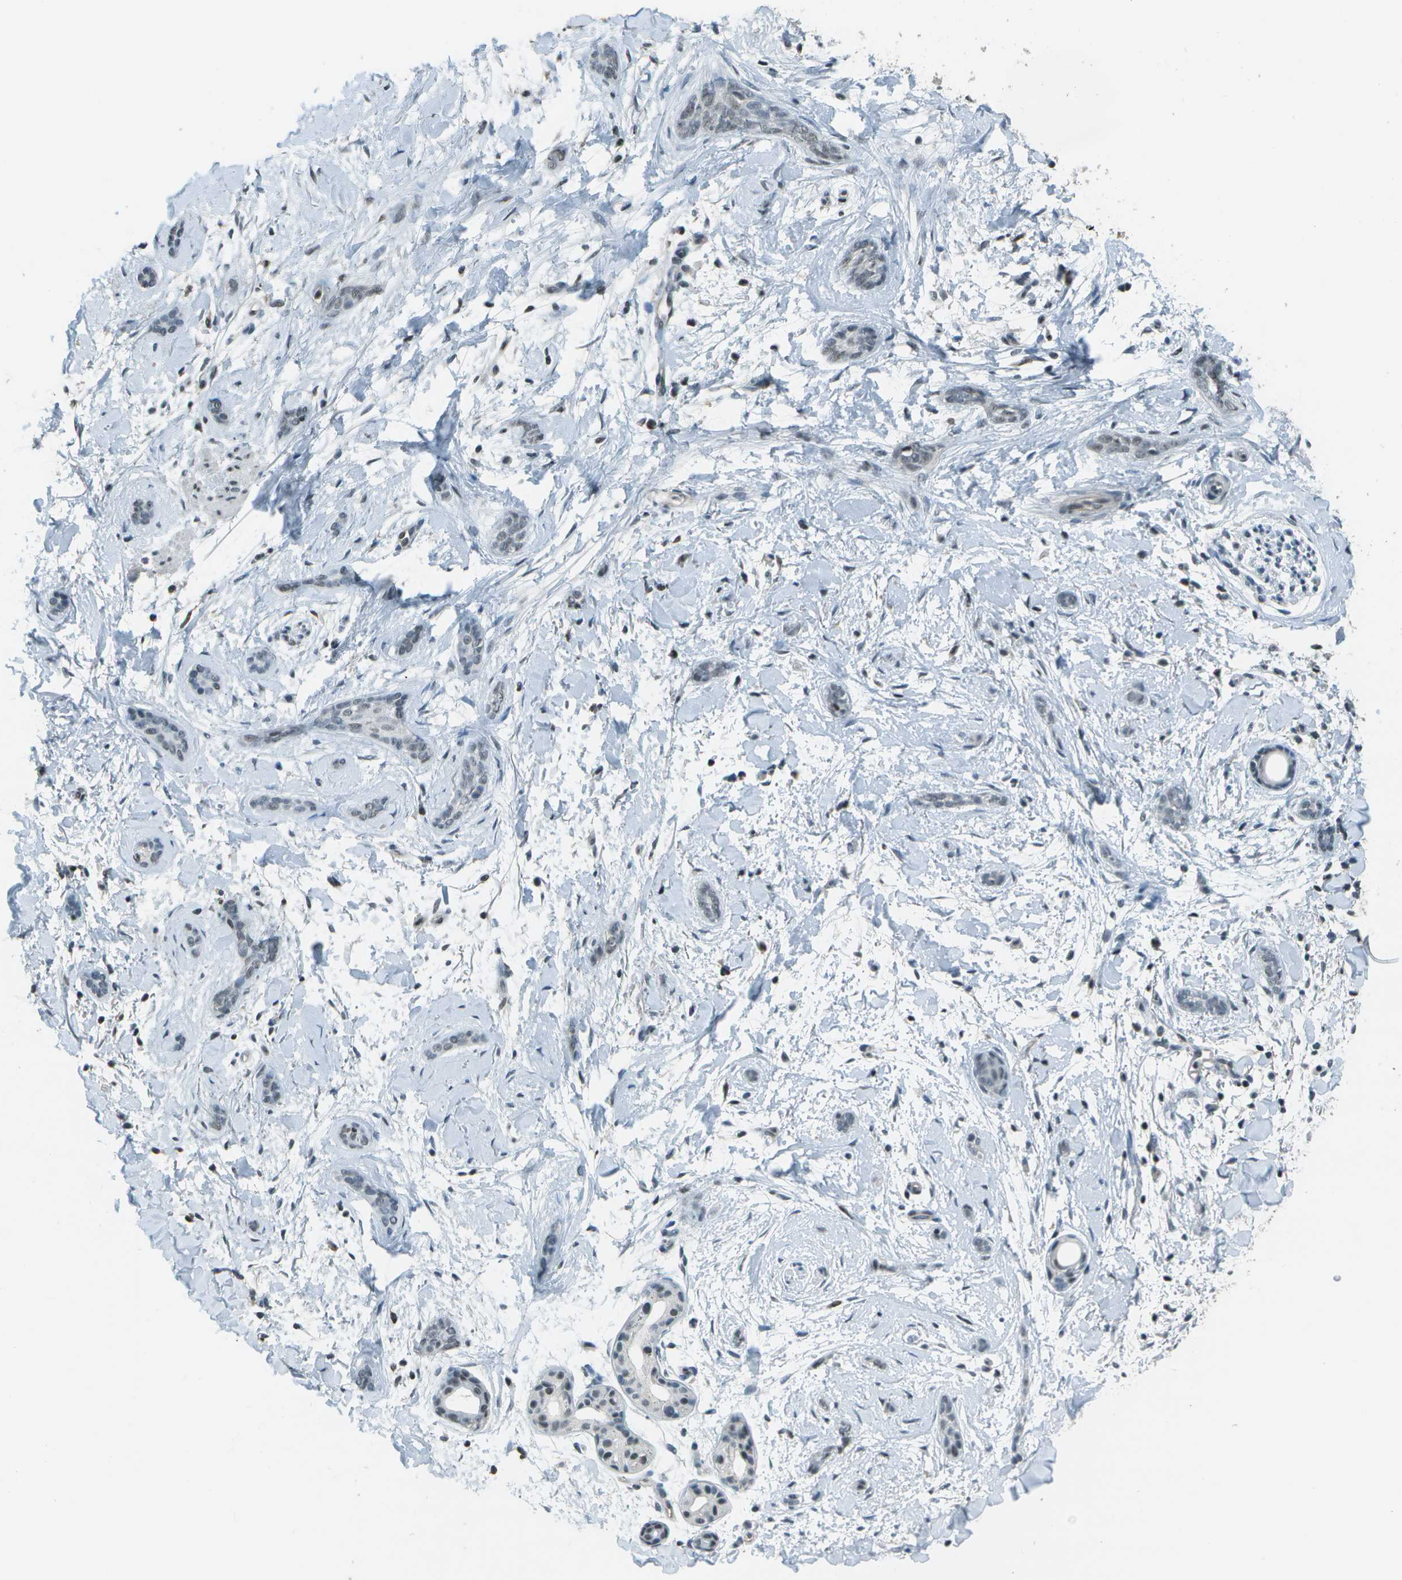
{"staining": {"intensity": "weak", "quantity": "<25%", "location": "nuclear"}, "tissue": "skin cancer", "cell_type": "Tumor cells", "image_type": "cancer", "snomed": [{"axis": "morphology", "description": "Basal cell carcinoma"}, {"axis": "morphology", "description": "Adnexal tumor, benign"}, {"axis": "topography", "description": "Skin"}], "caption": "Photomicrograph shows no protein expression in tumor cells of basal cell carcinoma (skin) tissue.", "gene": "DEPDC1", "patient": {"sex": "female", "age": 42}}